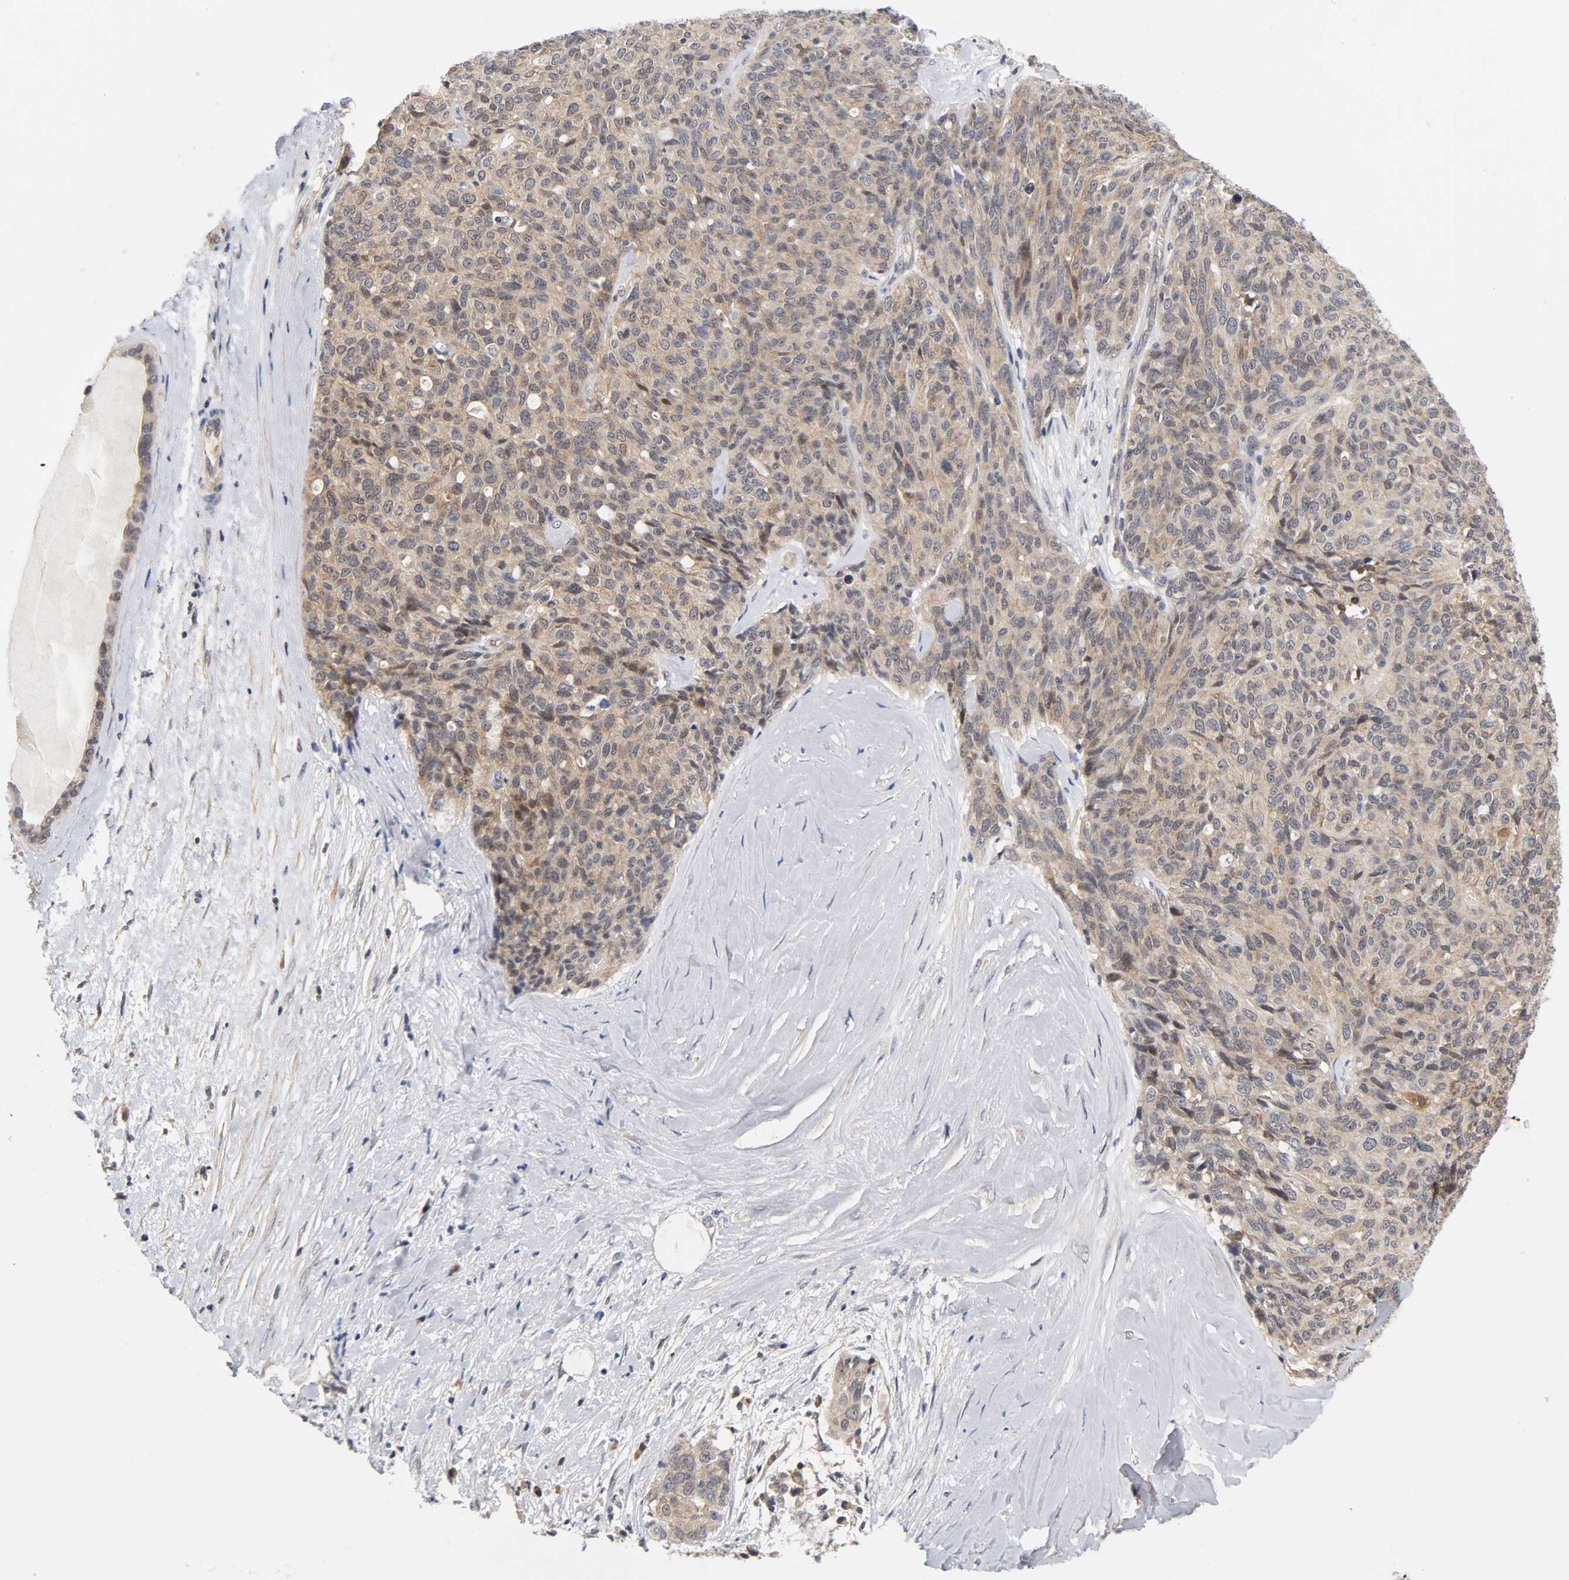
{"staining": {"intensity": "moderate", "quantity": "25%-75%", "location": "cytoplasmic/membranous,nuclear"}, "tissue": "ovarian cancer", "cell_type": "Tumor cells", "image_type": "cancer", "snomed": [{"axis": "morphology", "description": "Carcinoma, endometroid"}, {"axis": "topography", "description": "Ovary"}], "caption": "Moderate cytoplasmic/membranous and nuclear expression for a protein is seen in approximately 25%-75% of tumor cells of endometroid carcinoma (ovarian) using immunohistochemistry (IHC).", "gene": "UBE2M", "patient": {"sex": "female", "age": 60}}